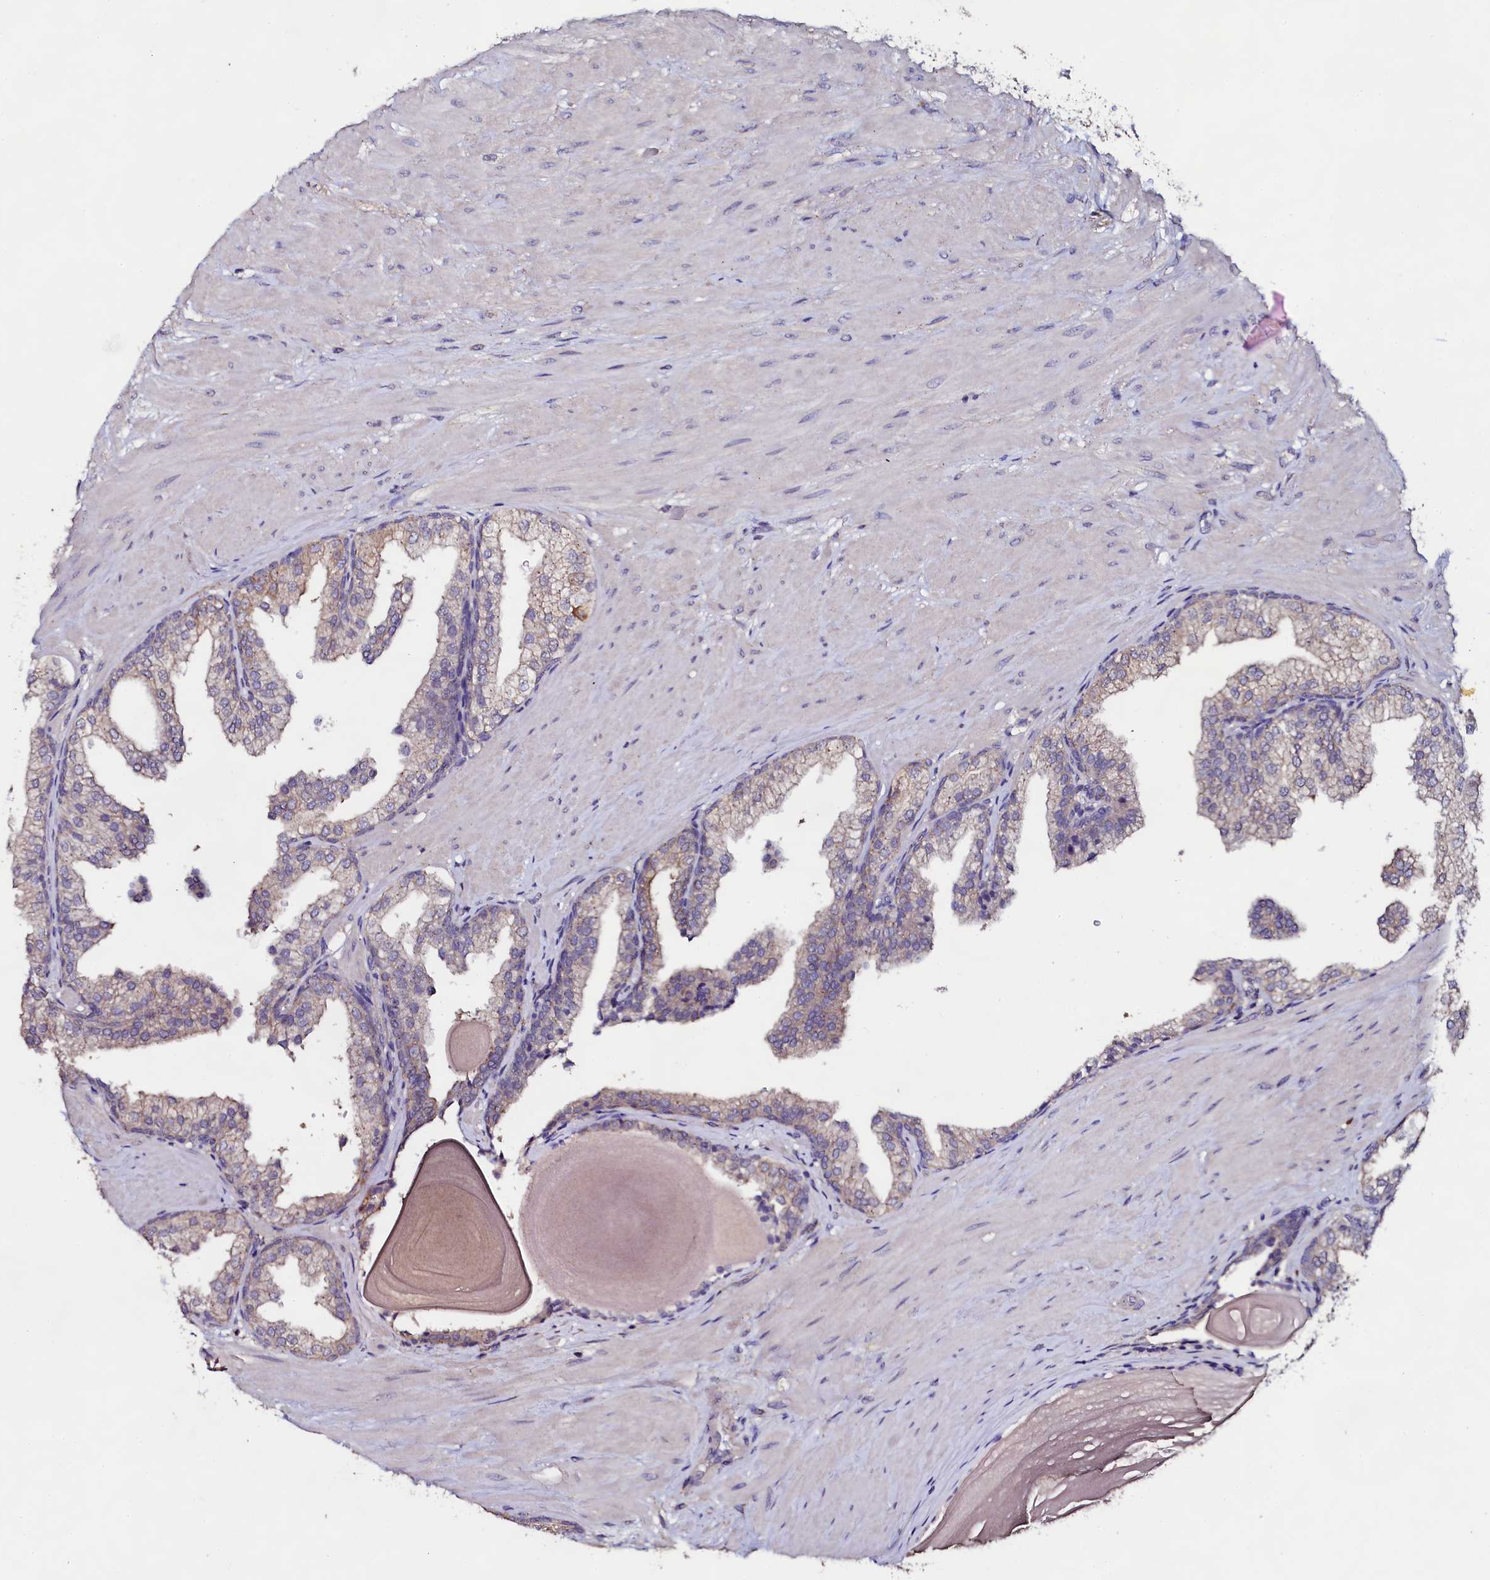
{"staining": {"intensity": "weak", "quantity": ">75%", "location": "cytoplasmic/membranous"}, "tissue": "prostate", "cell_type": "Glandular cells", "image_type": "normal", "snomed": [{"axis": "morphology", "description": "Normal tissue, NOS"}, {"axis": "topography", "description": "Prostate"}], "caption": "Protein analysis of normal prostate exhibits weak cytoplasmic/membranous expression in about >75% of glandular cells.", "gene": "USPL1", "patient": {"sex": "male", "age": 48}}